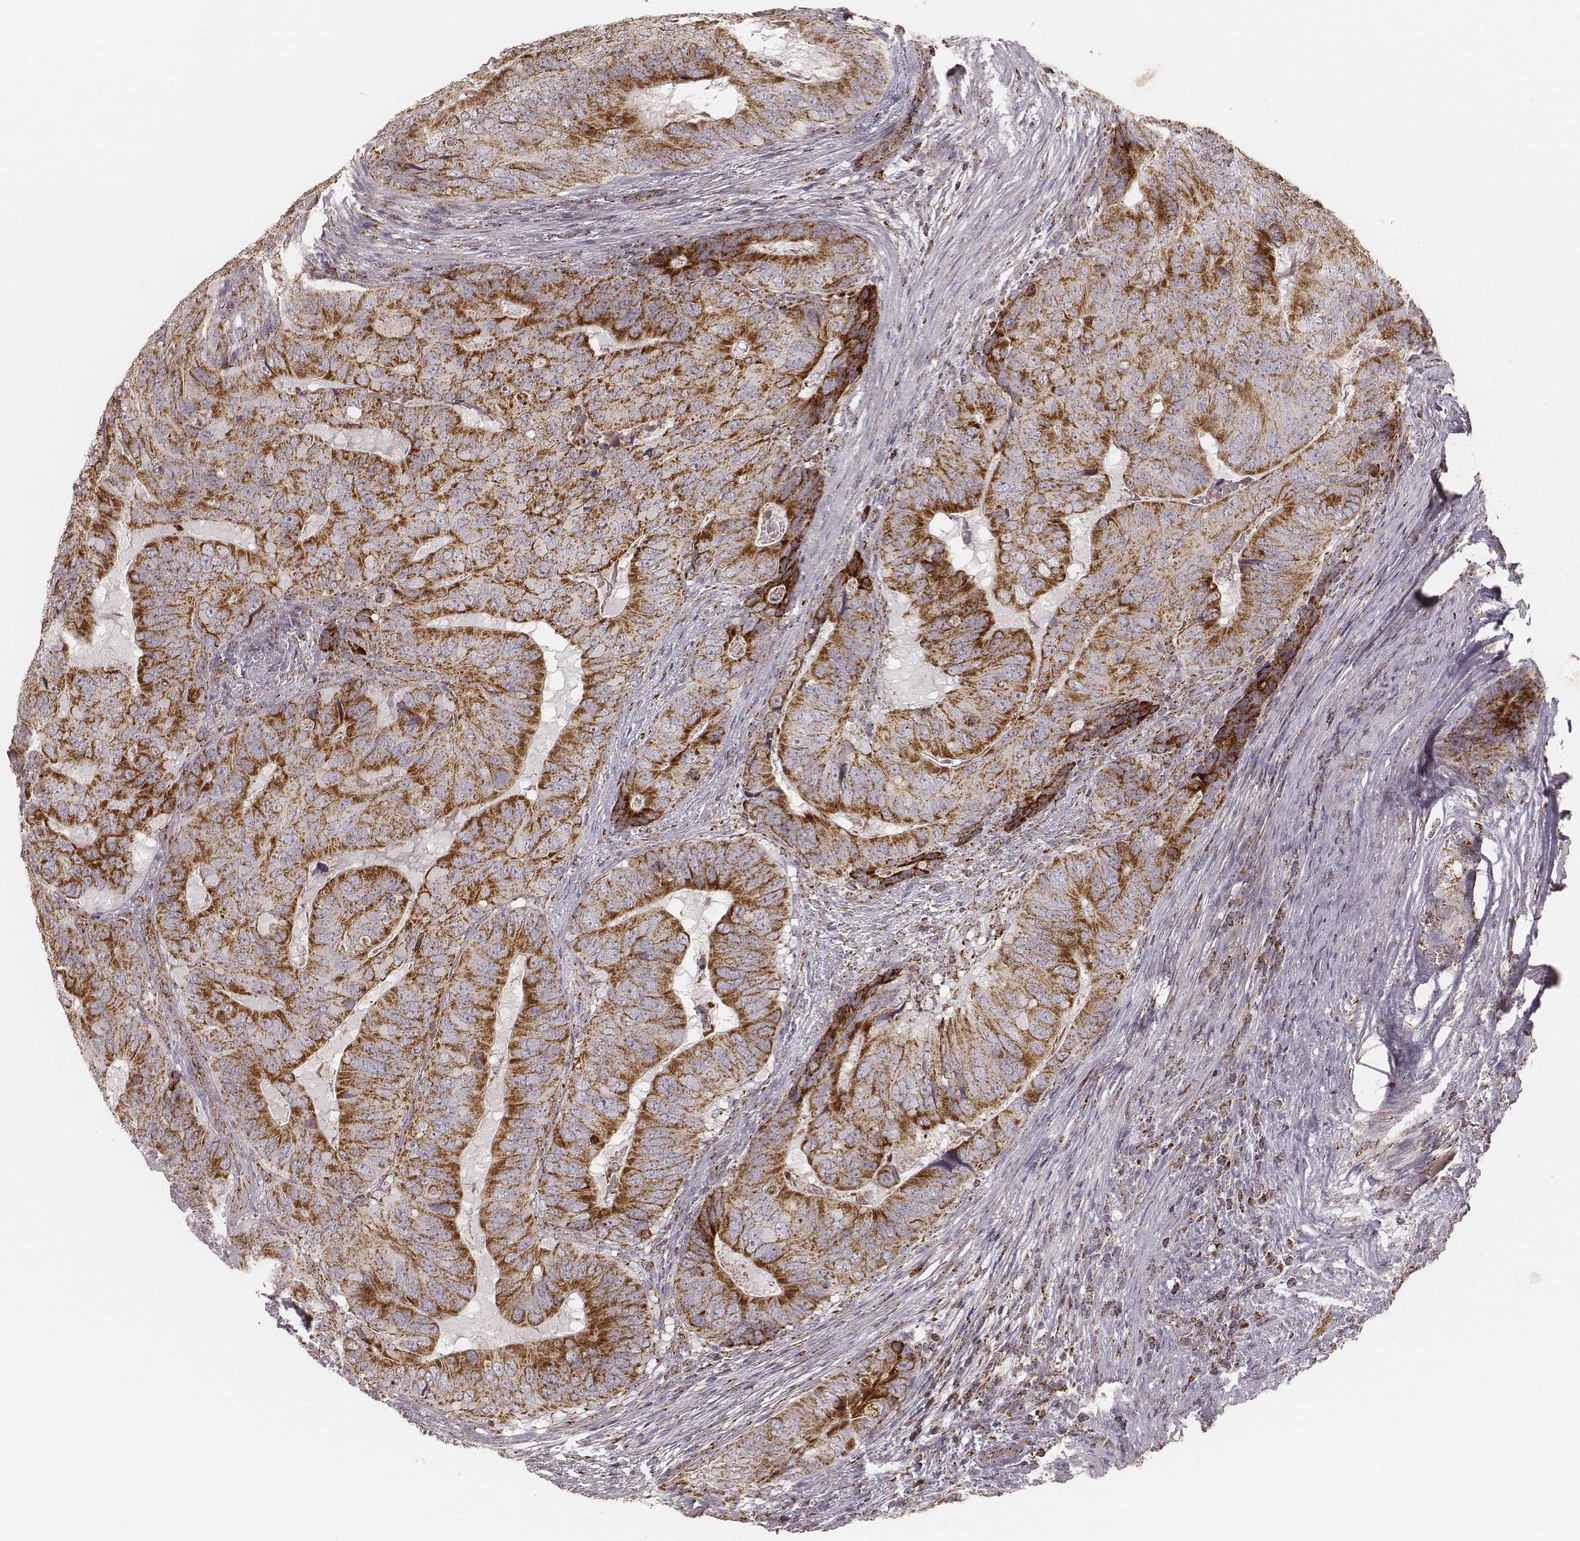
{"staining": {"intensity": "strong", "quantity": ">75%", "location": "cytoplasmic/membranous"}, "tissue": "colorectal cancer", "cell_type": "Tumor cells", "image_type": "cancer", "snomed": [{"axis": "morphology", "description": "Adenocarcinoma, NOS"}, {"axis": "topography", "description": "Colon"}], "caption": "Immunohistochemical staining of adenocarcinoma (colorectal) shows high levels of strong cytoplasmic/membranous protein expression in approximately >75% of tumor cells. (IHC, brightfield microscopy, high magnification).", "gene": "CS", "patient": {"sex": "male", "age": 79}}